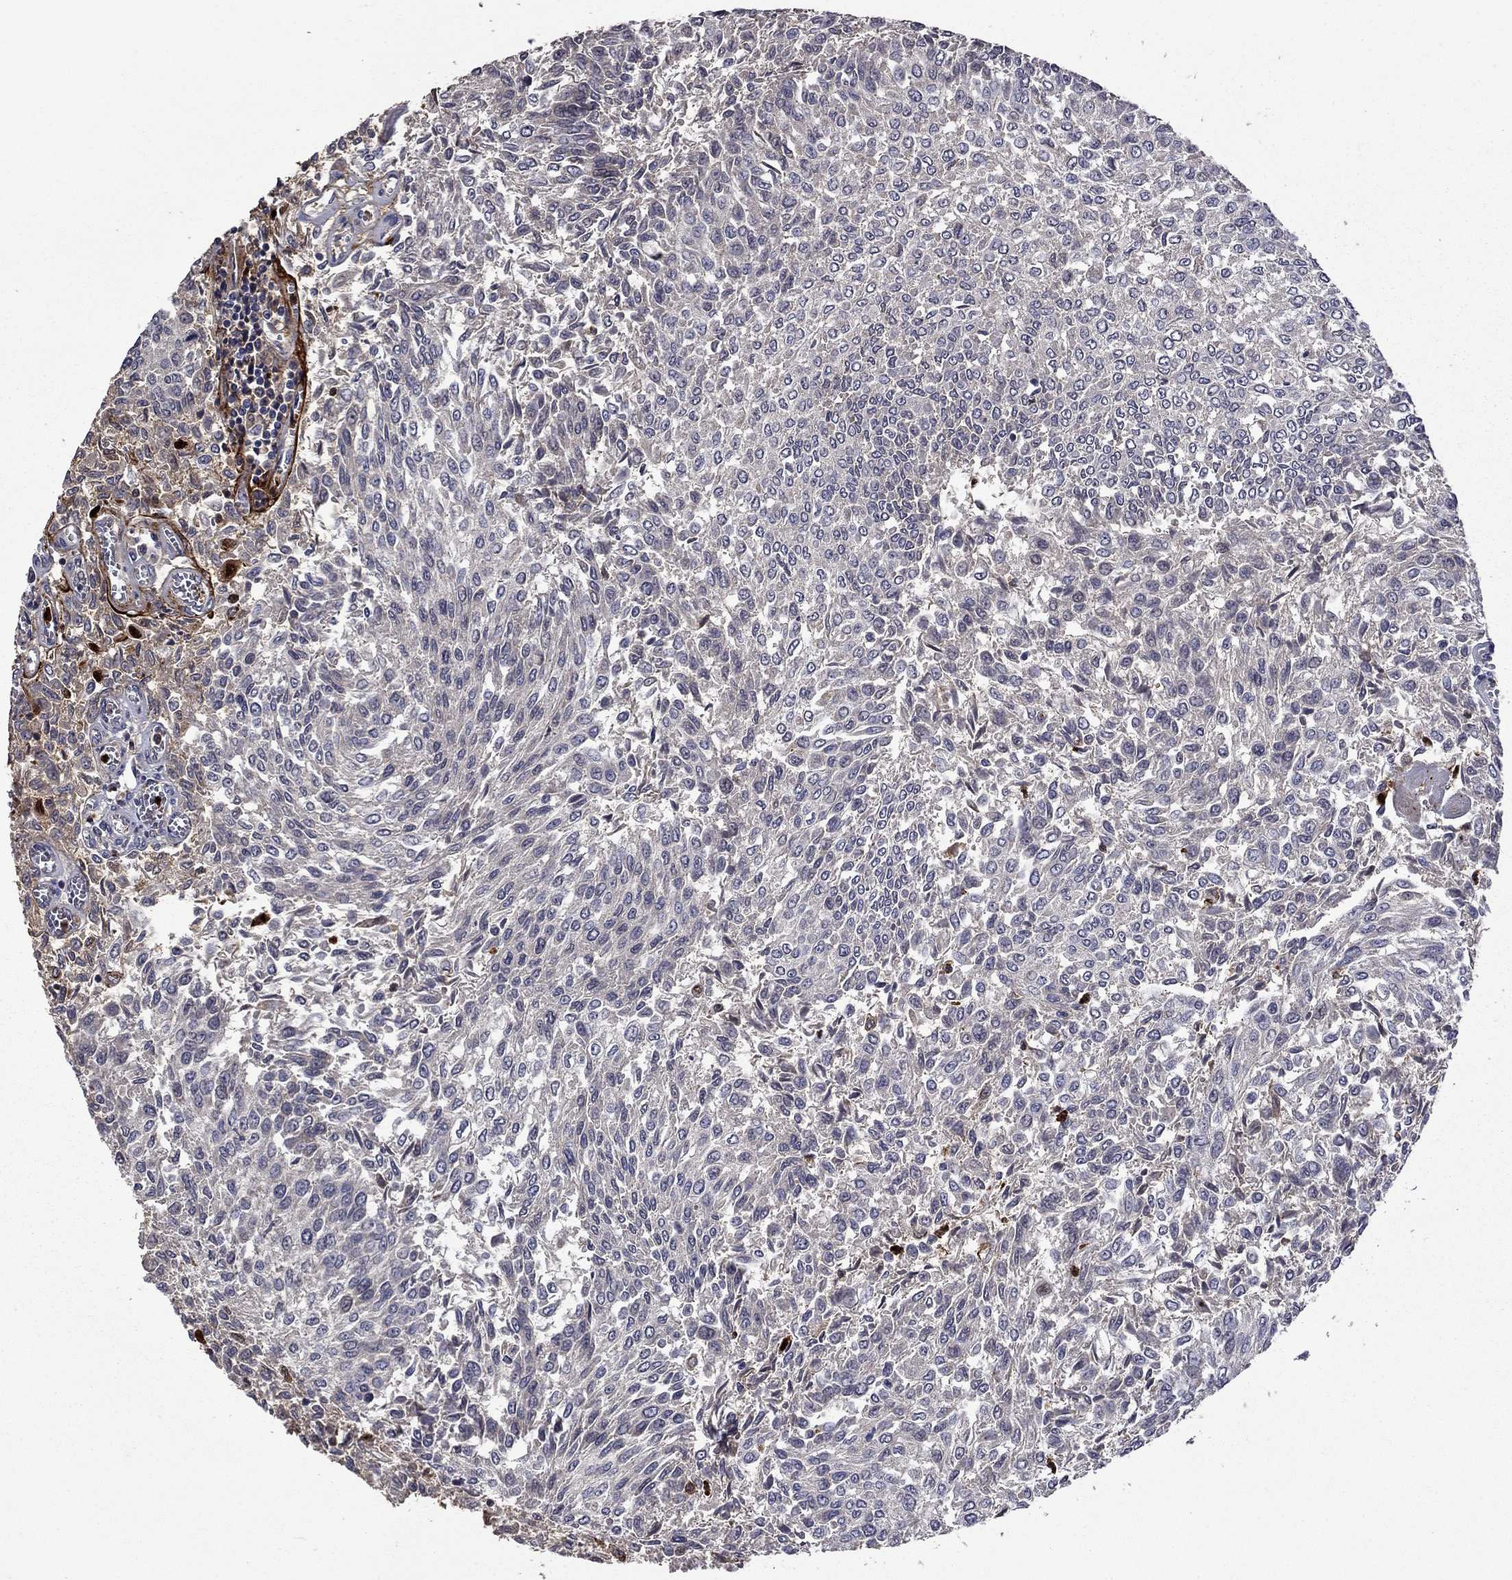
{"staining": {"intensity": "negative", "quantity": "none", "location": "none"}, "tissue": "urothelial cancer", "cell_type": "Tumor cells", "image_type": "cancer", "snomed": [{"axis": "morphology", "description": "Urothelial carcinoma, Low grade"}, {"axis": "topography", "description": "Urinary bladder"}], "caption": "A micrograph of human urothelial cancer is negative for staining in tumor cells. (DAB immunohistochemistry (IHC), high magnification).", "gene": "SATB1", "patient": {"sex": "male", "age": 78}}